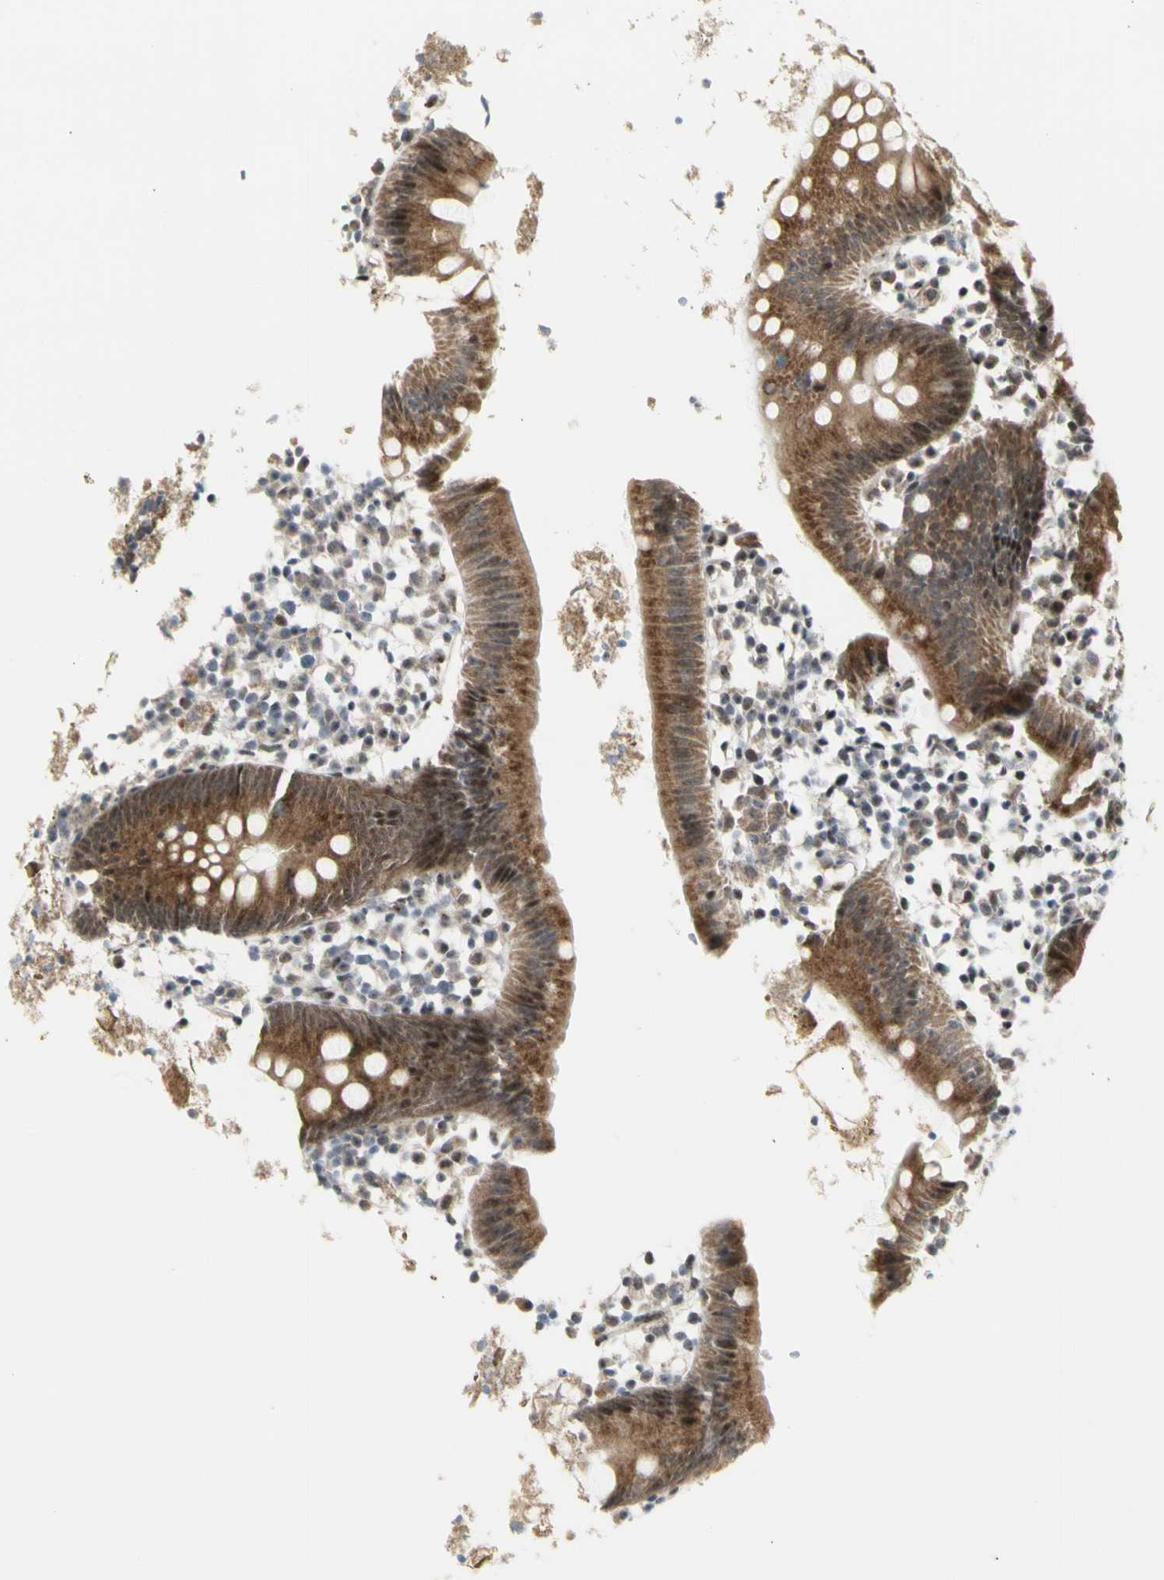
{"staining": {"intensity": "moderate", "quantity": ">75%", "location": "cytoplasmic/membranous"}, "tissue": "appendix", "cell_type": "Glandular cells", "image_type": "normal", "snomed": [{"axis": "morphology", "description": "Normal tissue, NOS"}, {"axis": "topography", "description": "Appendix"}], "caption": "Immunohistochemistry (IHC) of benign appendix reveals medium levels of moderate cytoplasmic/membranous positivity in about >75% of glandular cells. Immunohistochemistry stains the protein in brown and the nuclei are stained blue.", "gene": "DHRS7B", "patient": {"sex": "female", "age": 20}}